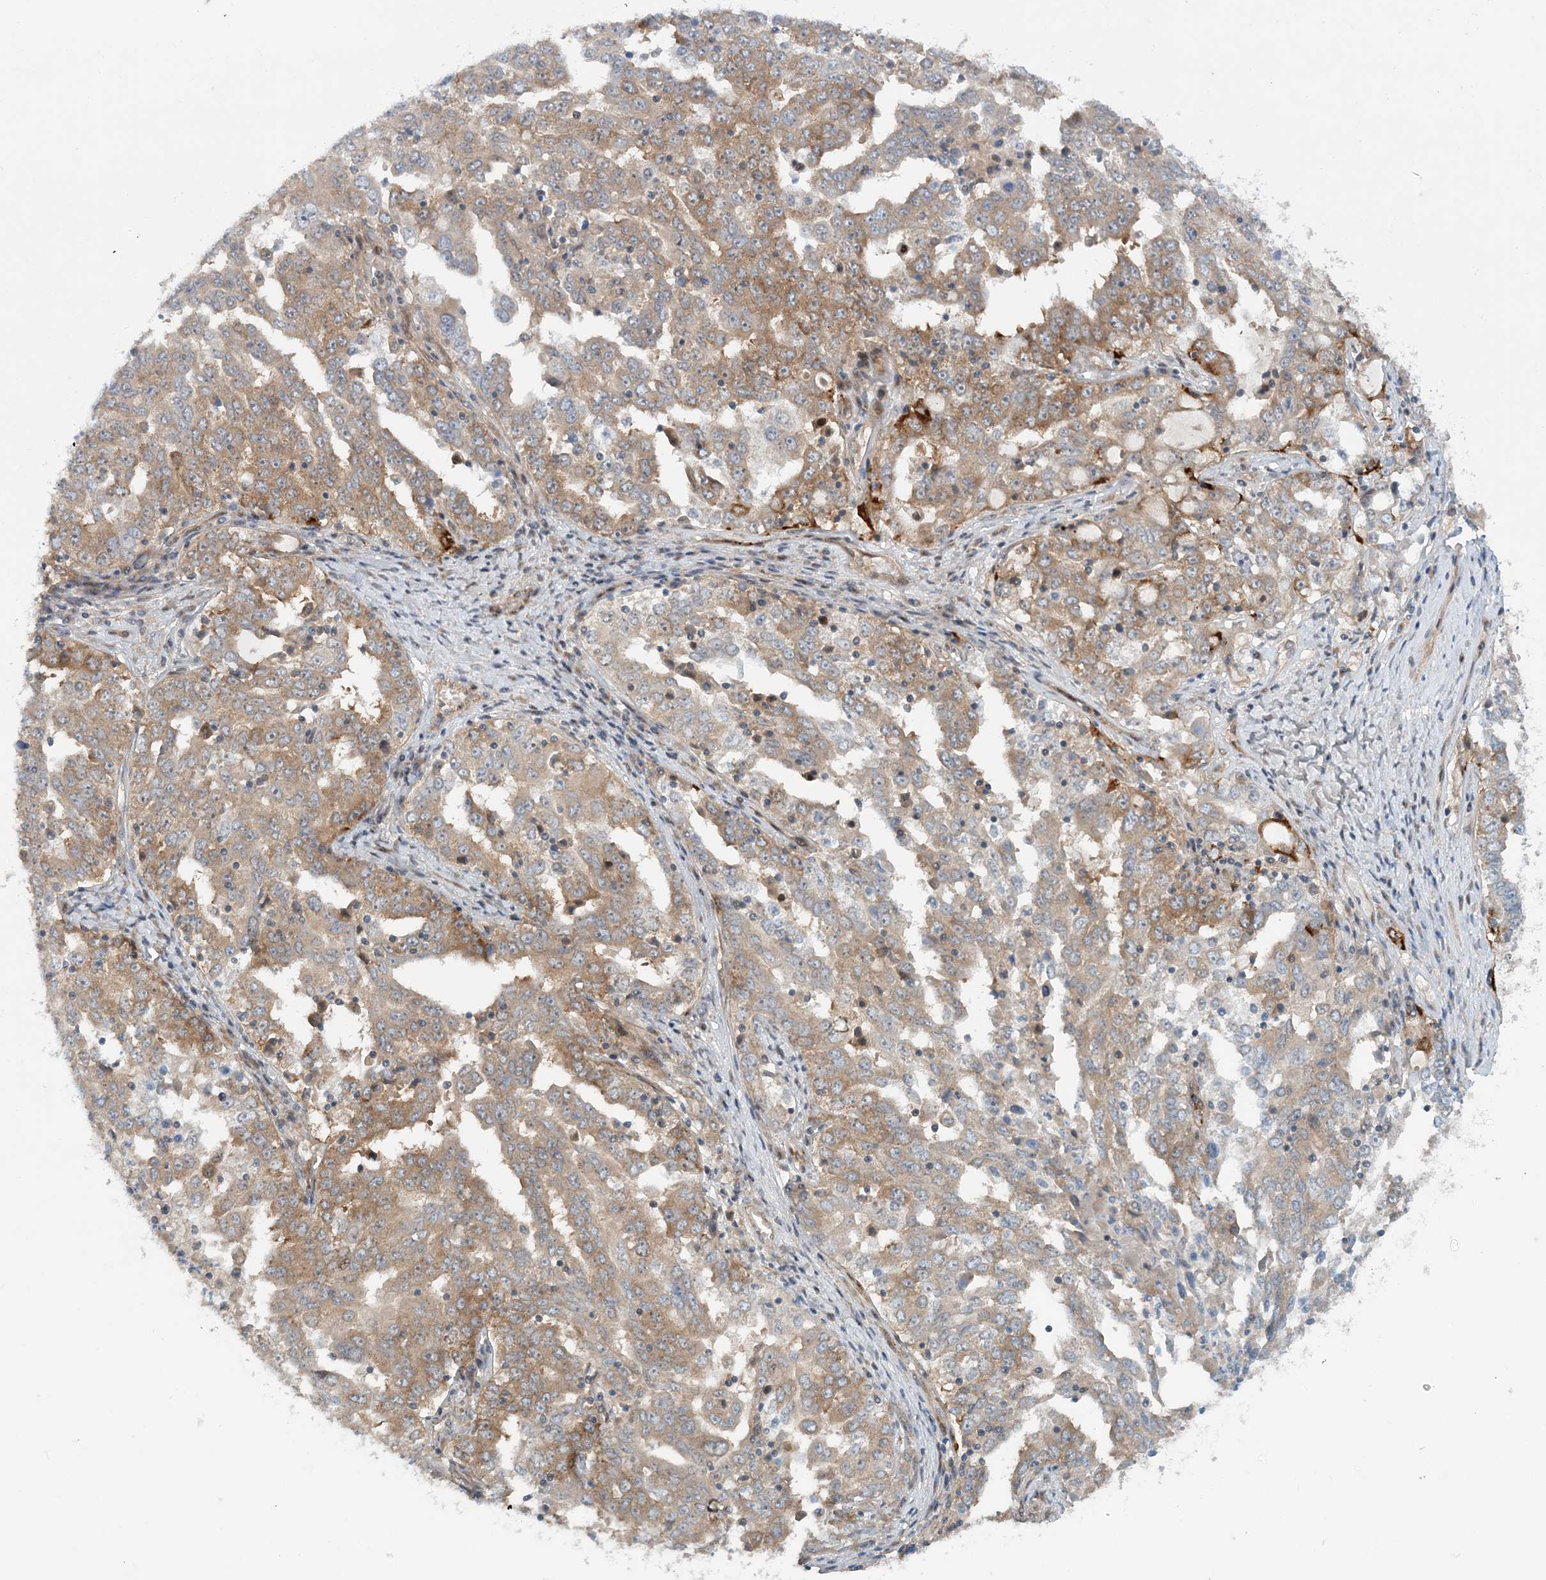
{"staining": {"intensity": "moderate", "quantity": ">75%", "location": "cytoplasmic/membranous"}, "tissue": "ovarian cancer", "cell_type": "Tumor cells", "image_type": "cancer", "snomed": [{"axis": "morphology", "description": "Carcinoma, endometroid"}, {"axis": "topography", "description": "Ovary"}], "caption": "Ovarian cancer (endometroid carcinoma) stained for a protein (brown) reveals moderate cytoplasmic/membranous positive expression in about >75% of tumor cells.", "gene": "GEMIN5", "patient": {"sex": "female", "age": 62}}